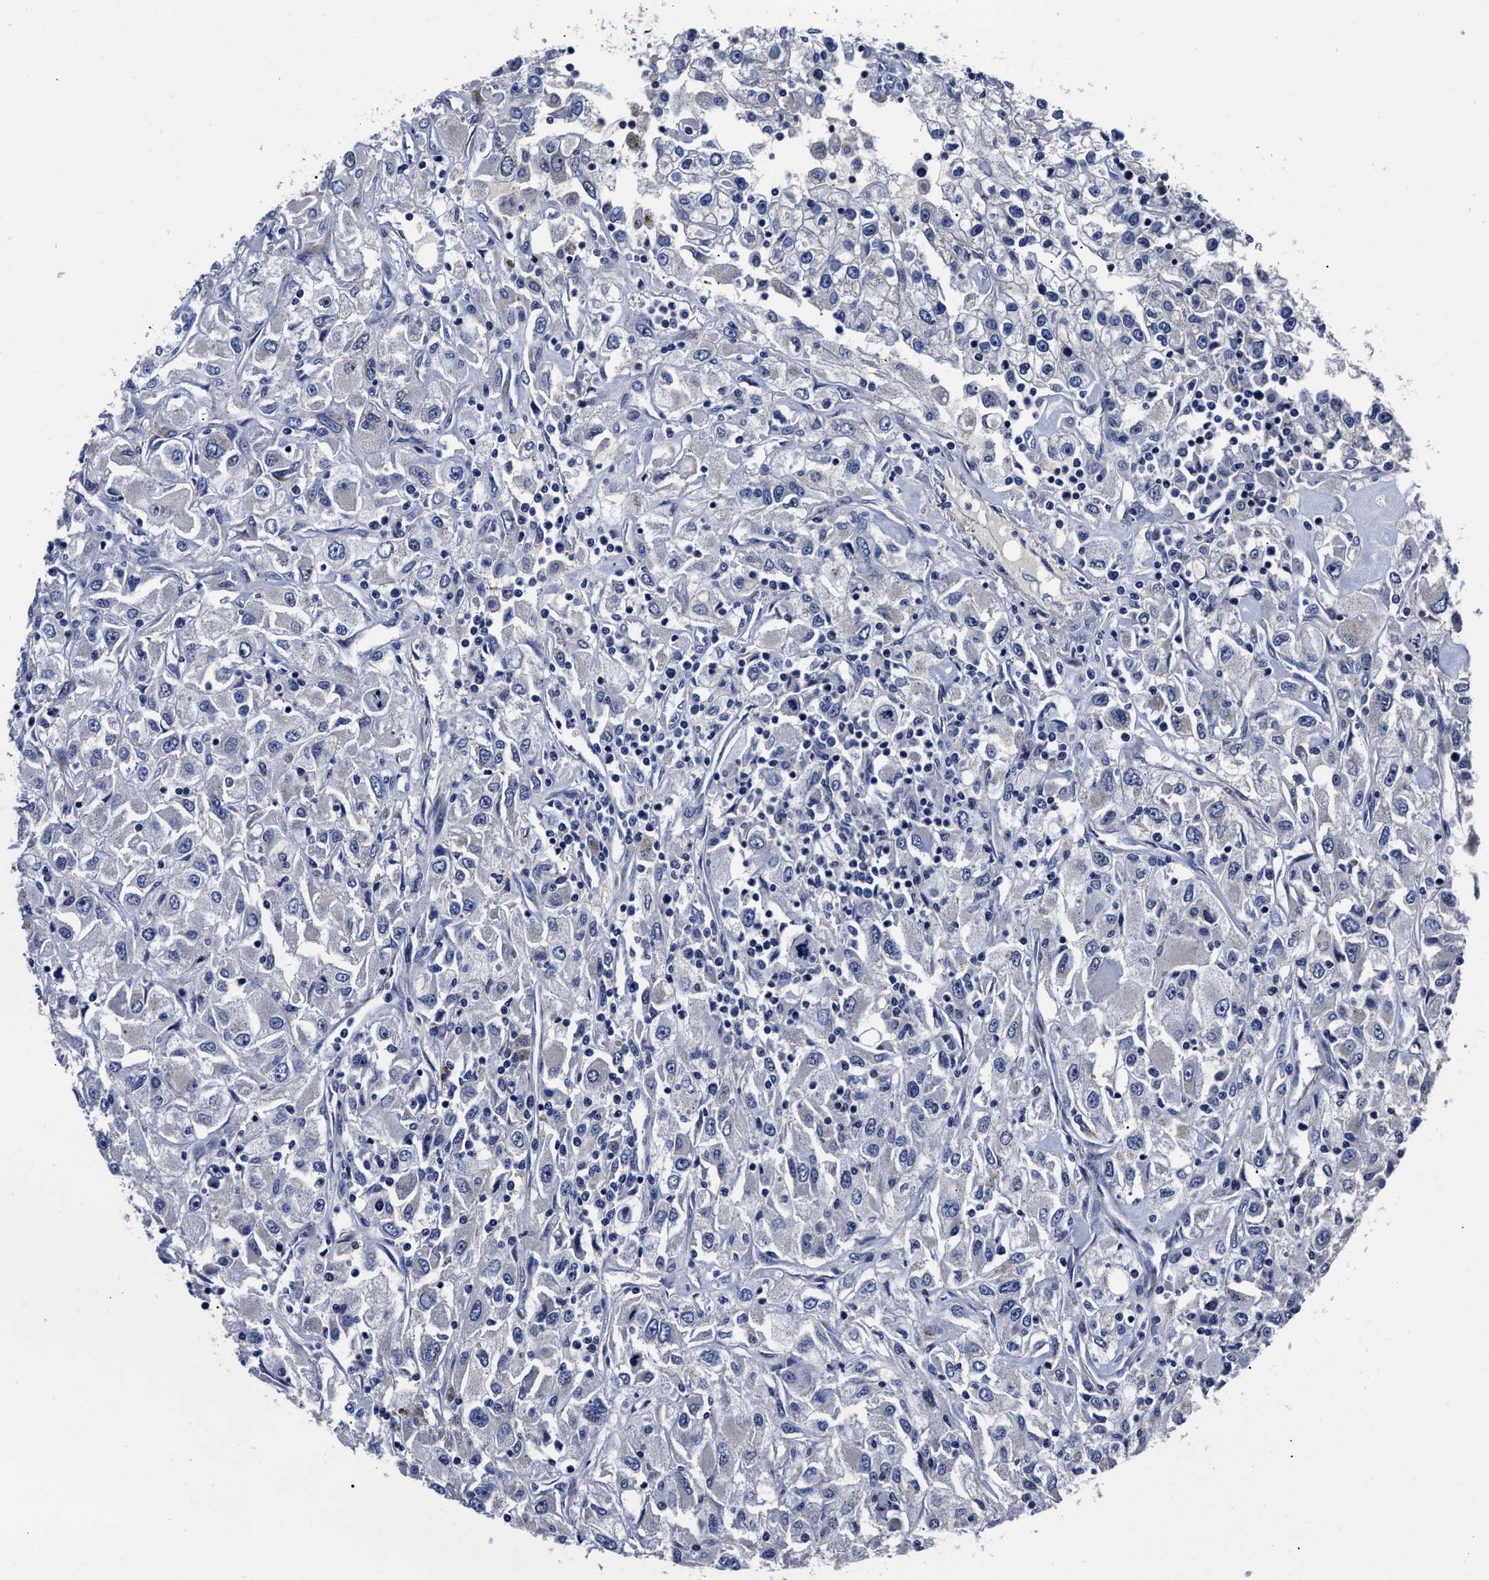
{"staining": {"intensity": "negative", "quantity": "none", "location": "none"}, "tissue": "renal cancer", "cell_type": "Tumor cells", "image_type": "cancer", "snomed": [{"axis": "morphology", "description": "Adenocarcinoma, NOS"}, {"axis": "topography", "description": "Kidney"}], "caption": "Human renal cancer (adenocarcinoma) stained for a protein using immunohistochemistry (IHC) displays no staining in tumor cells.", "gene": "OLFML2A", "patient": {"sex": "female", "age": 52}}